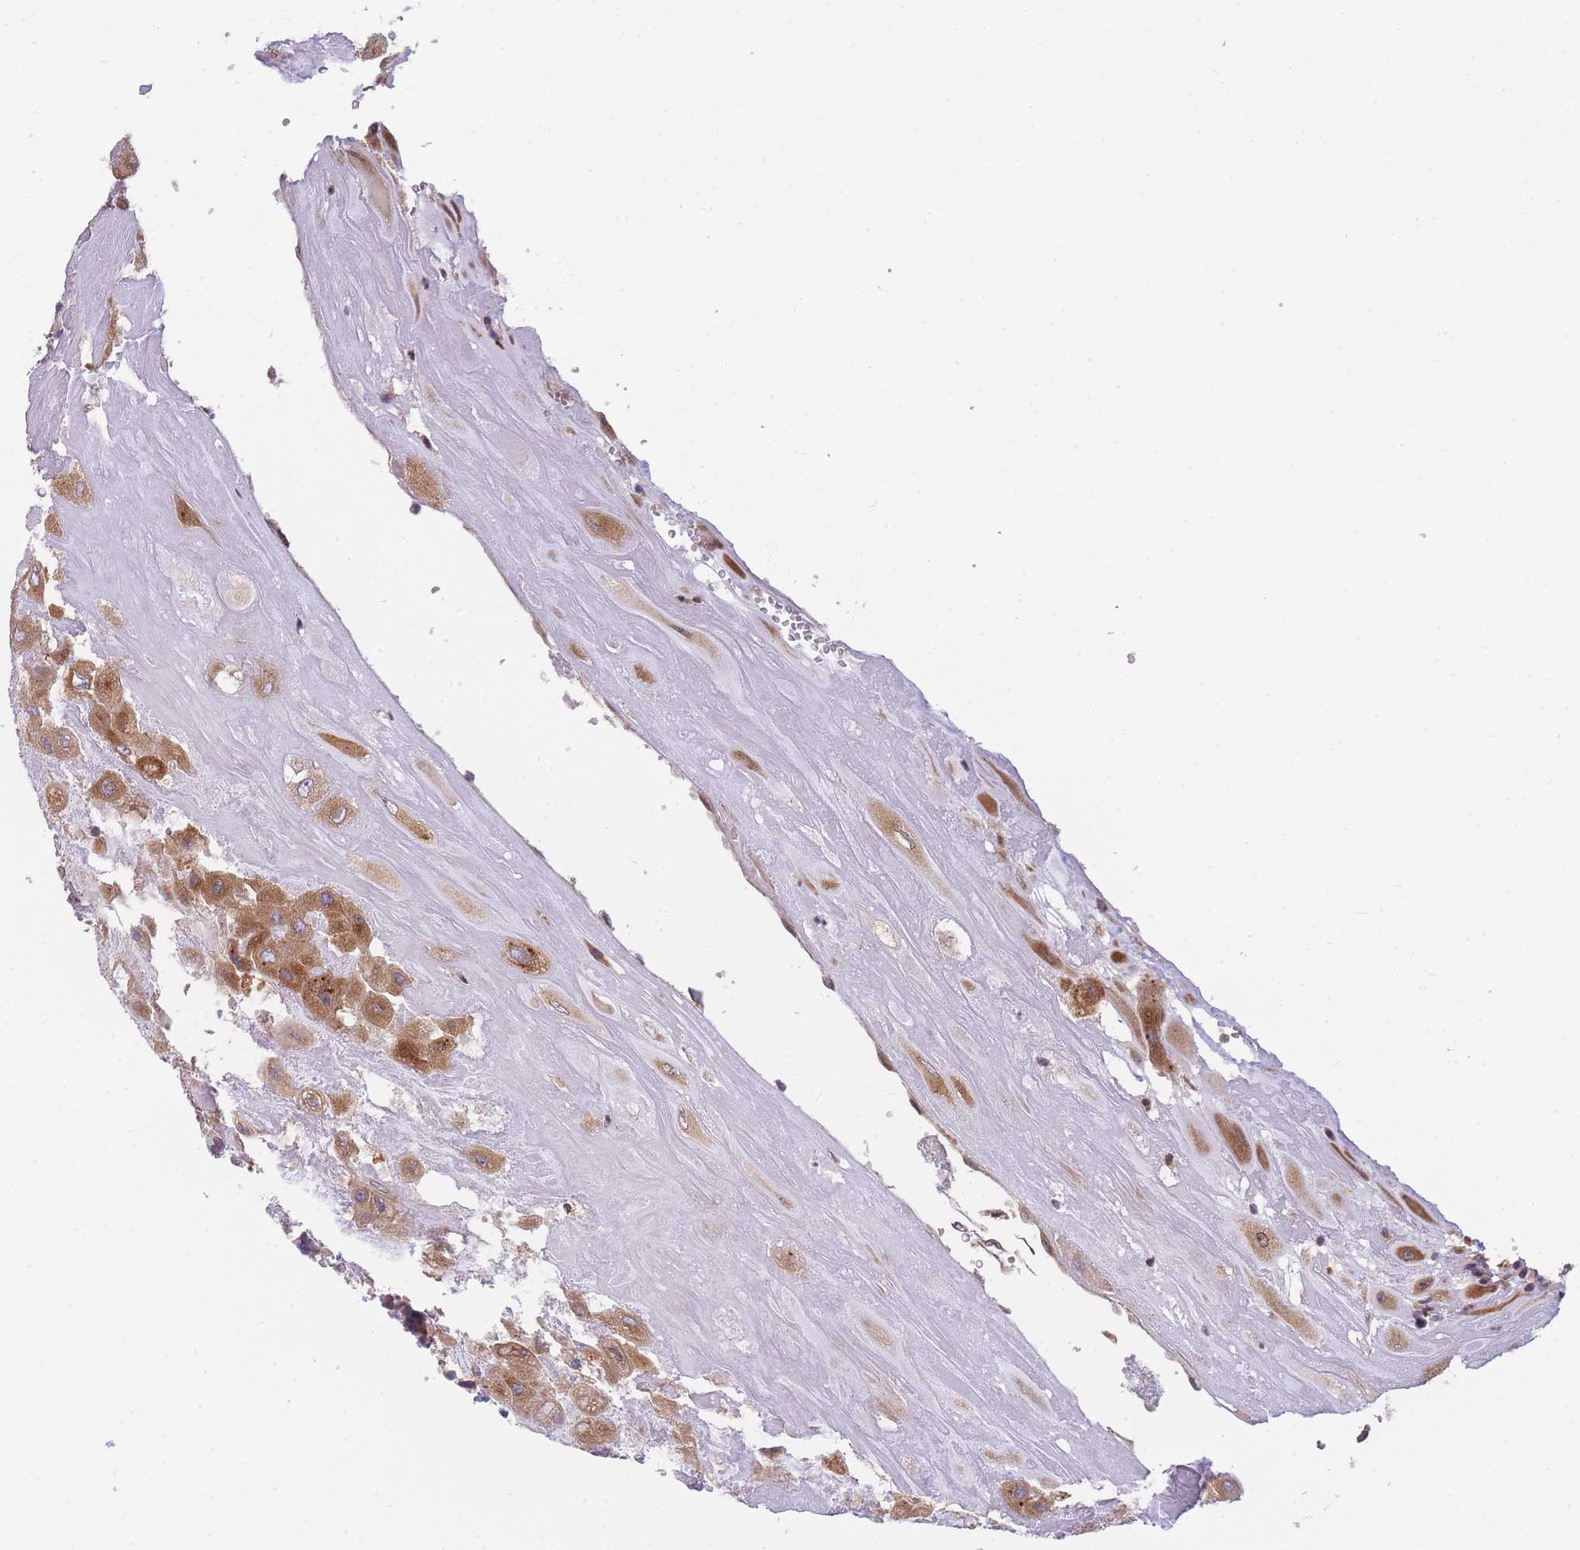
{"staining": {"intensity": "moderate", "quantity": ">75%", "location": "cytoplasmic/membranous"}, "tissue": "placenta", "cell_type": "Decidual cells", "image_type": "normal", "snomed": [{"axis": "morphology", "description": "Normal tissue, NOS"}, {"axis": "topography", "description": "Placenta"}], "caption": "Immunohistochemical staining of normal placenta reveals >75% levels of moderate cytoplasmic/membranous protein expression in approximately >75% of decidual cells. (Brightfield microscopy of DAB IHC at high magnification).", "gene": "ENSG00000276345", "patient": {"sex": "female", "age": 32}}